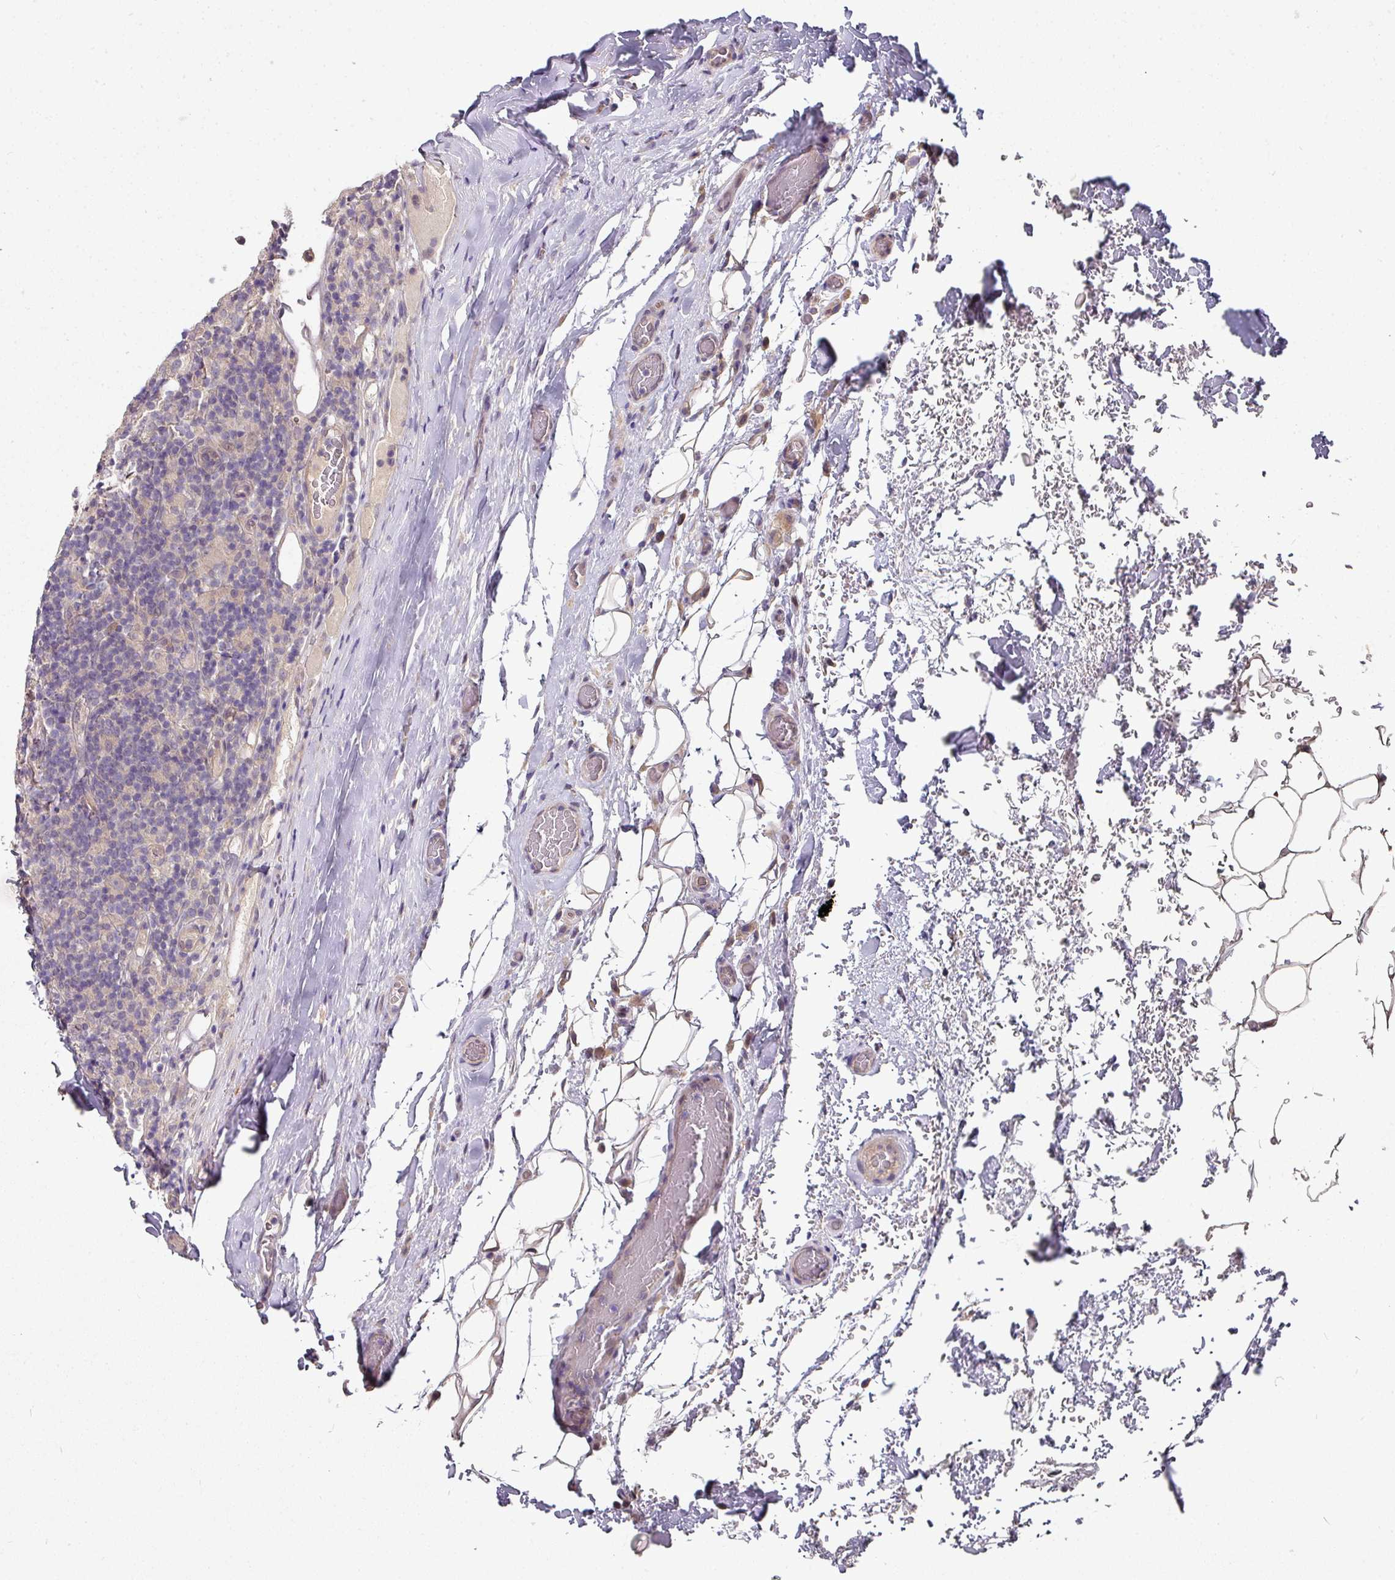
{"staining": {"intensity": "negative", "quantity": "none", "location": "none"}, "tissue": "lymphoma", "cell_type": "Tumor cells", "image_type": "cancer", "snomed": [{"axis": "morphology", "description": "Hodgkin's disease, NOS"}, {"axis": "topography", "description": "Lymph node"}], "caption": "High magnification brightfield microscopy of Hodgkin's disease stained with DAB (brown) and counterstained with hematoxylin (blue): tumor cells show no significant positivity.", "gene": "C4orf48", "patient": {"sex": "male", "age": 70}}